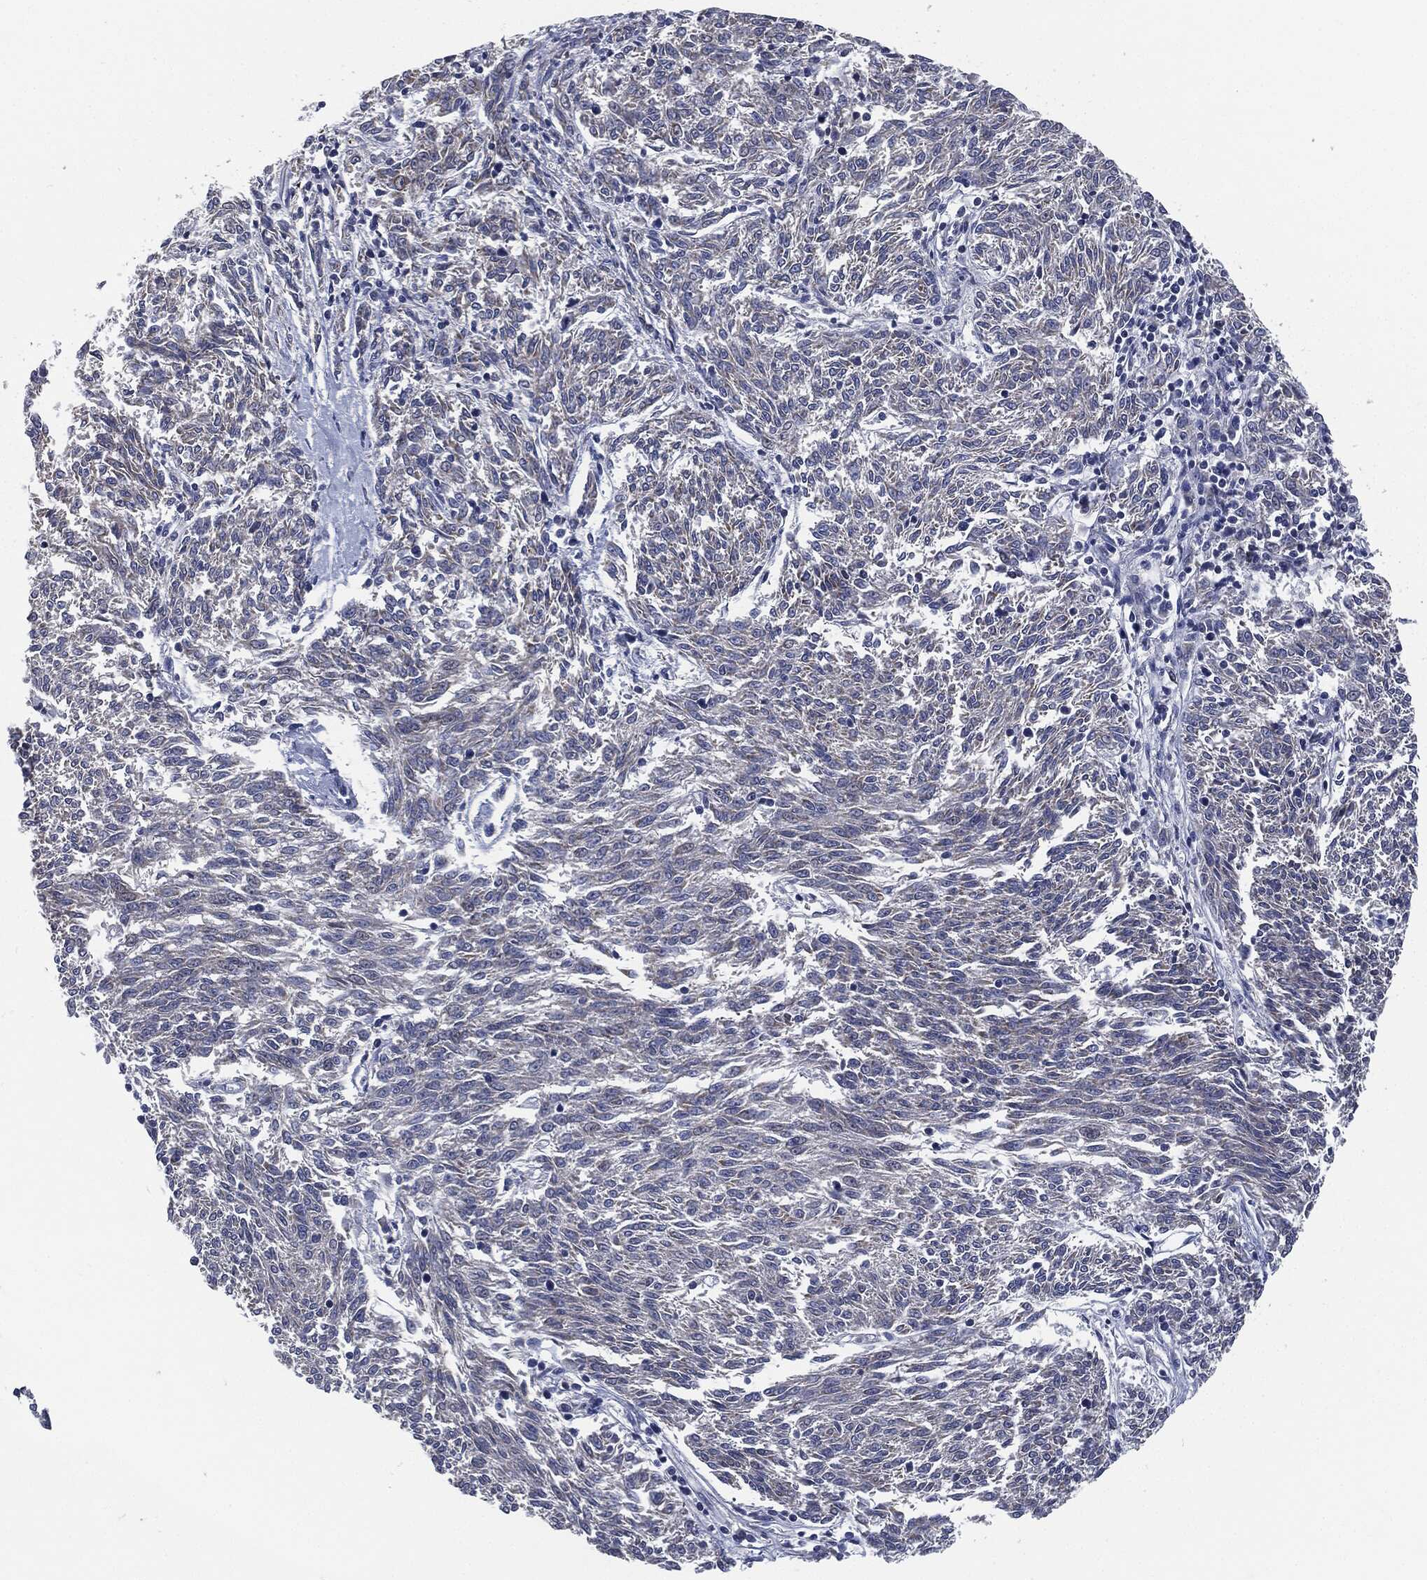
{"staining": {"intensity": "negative", "quantity": "none", "location": "none"}, "tissue": "melanoma", "cell_type": "Tumor cells", "image_type": "cancer", "snomed": [{"axis": "morphology", "description": "Malignant melanoma, NOS"}, {"axis": "topography", "description": "Skin"}], "caption": "Human melanoma stained for a protein using immunohistochemistry displays no positivity in tumor cells.", "gene": "SIGLEC9", "patient": {"sex": "female", "age": 72}}